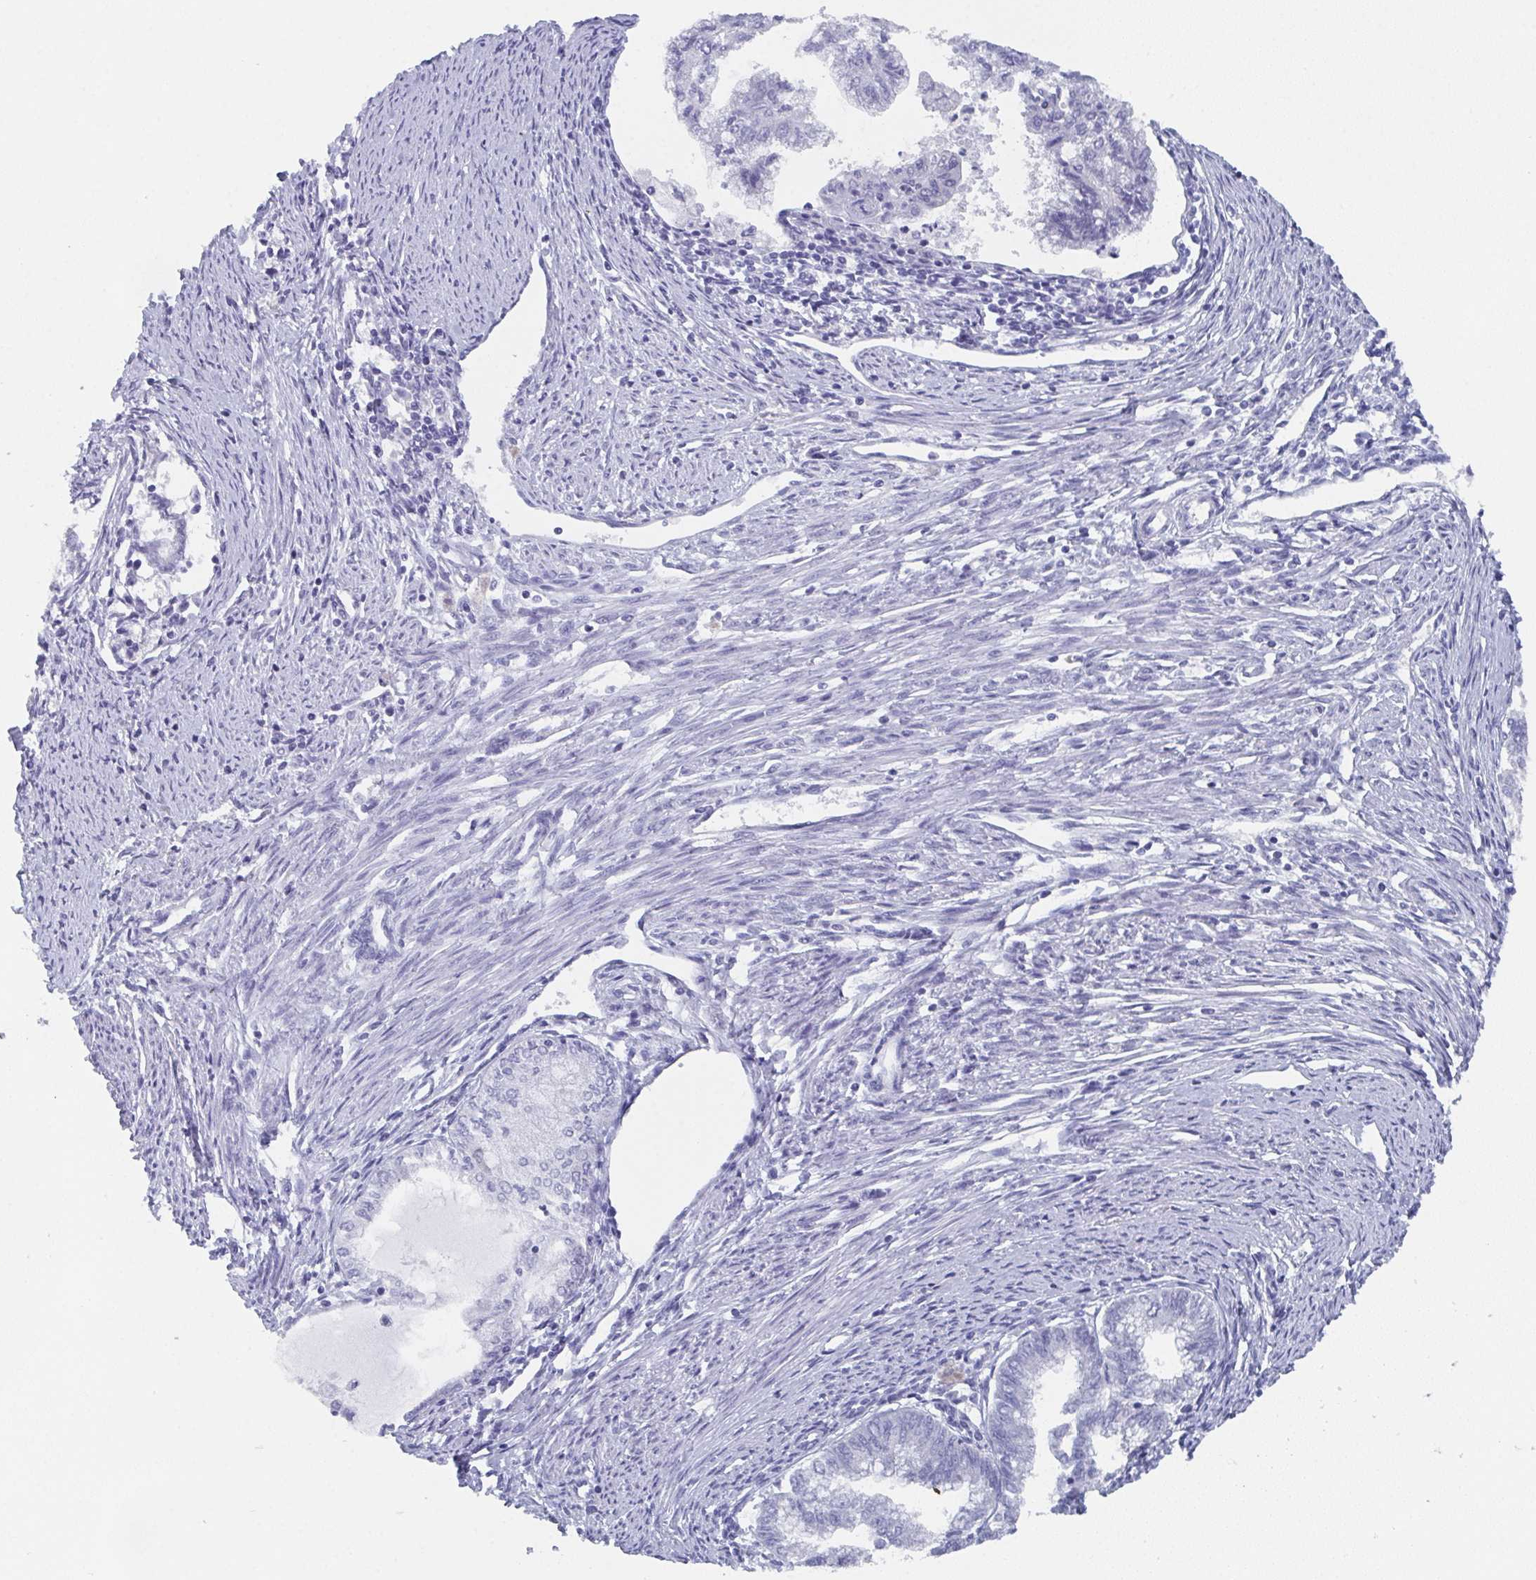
{"staining": {"intensity": "negative", "quantity": "none", "location": "none"}, "tissue": "endometrial cancer", "cell_type": "Tumor cells", "image_type": "cancer", "snomed": [{"axis": "morphology", "description": "Adenocarcinoma, NOS"}, {"axis": "topography", "description": "Endometrium"}], "caption": "Immunohistochemistry (IHC) micrograph of neoplastic tissue: endometrial adenocarcinoma stained with DAB (3,3'-diaminobenzidine) displays no significant protein expression in tumor cells.", "gene": "DYDC2", "patient": {"sex": "female", "age": 79}}